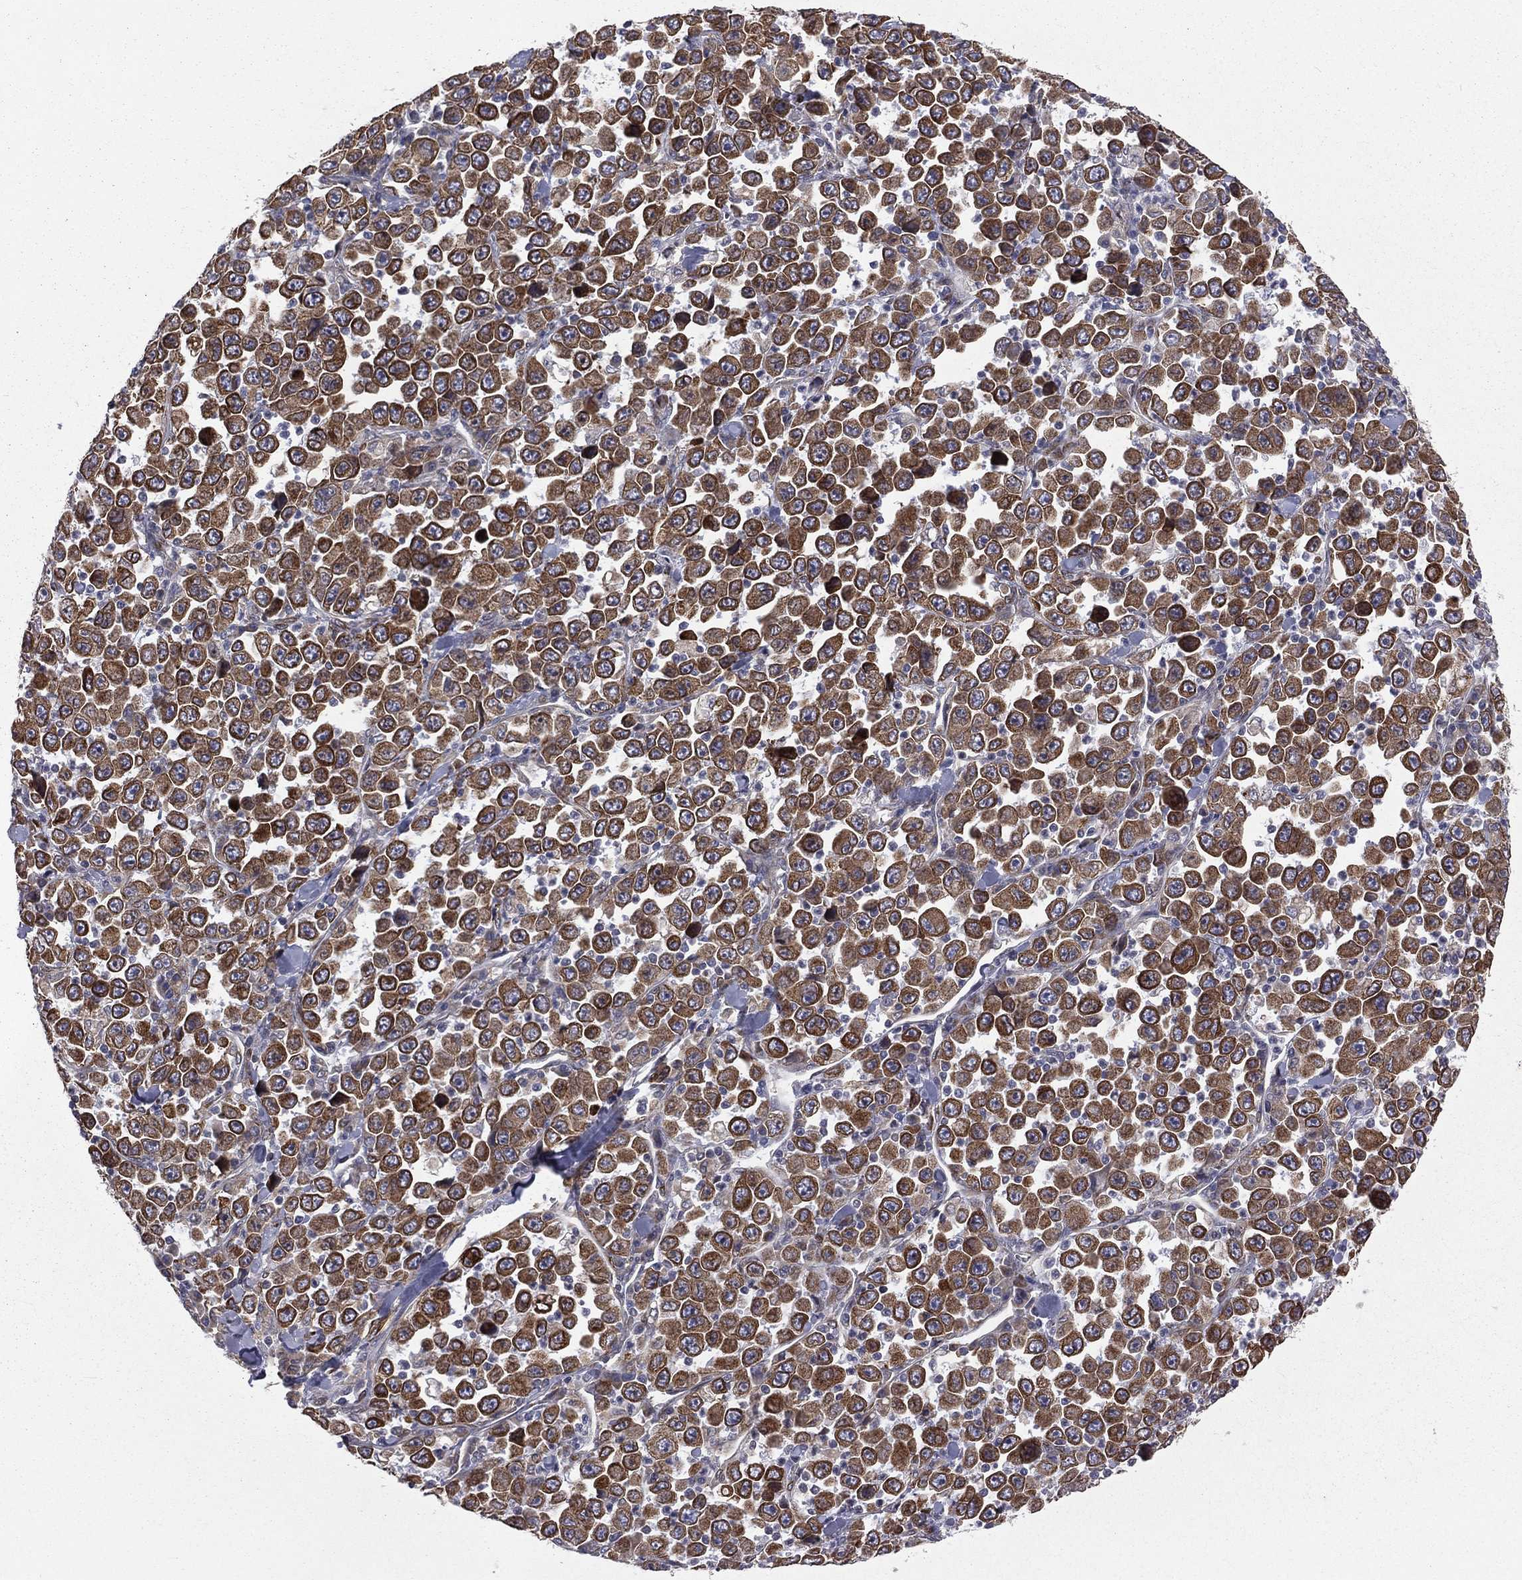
{"staining": {"intensity": "moderate", "quantity": ">75%", "location": "cytoplasmic/membranous"}, "tissue": "stomach cancer", "cell_type": "Tumor cells", "image_type": "cancer", "snomed": [{"axis": "morphology", "description": "Normal tissue, NOS"}, {"axis": "morphology", "description": "Adenocarcinoma, NOS"}, {"axis": "topography", "description": "Stomach, upper"}, {"axis": "topography", "description": "Stomach"}], "caption": "IHC micrograph of adenocarcinoma (stomach) stained for a protein (brown), which reveals medium levels of moderate cytoplasmic/membranous staining in approximately >75% of tumor cells.", "gene": "PGRMC1", "patient": {"sex": "male", "age": 59}}